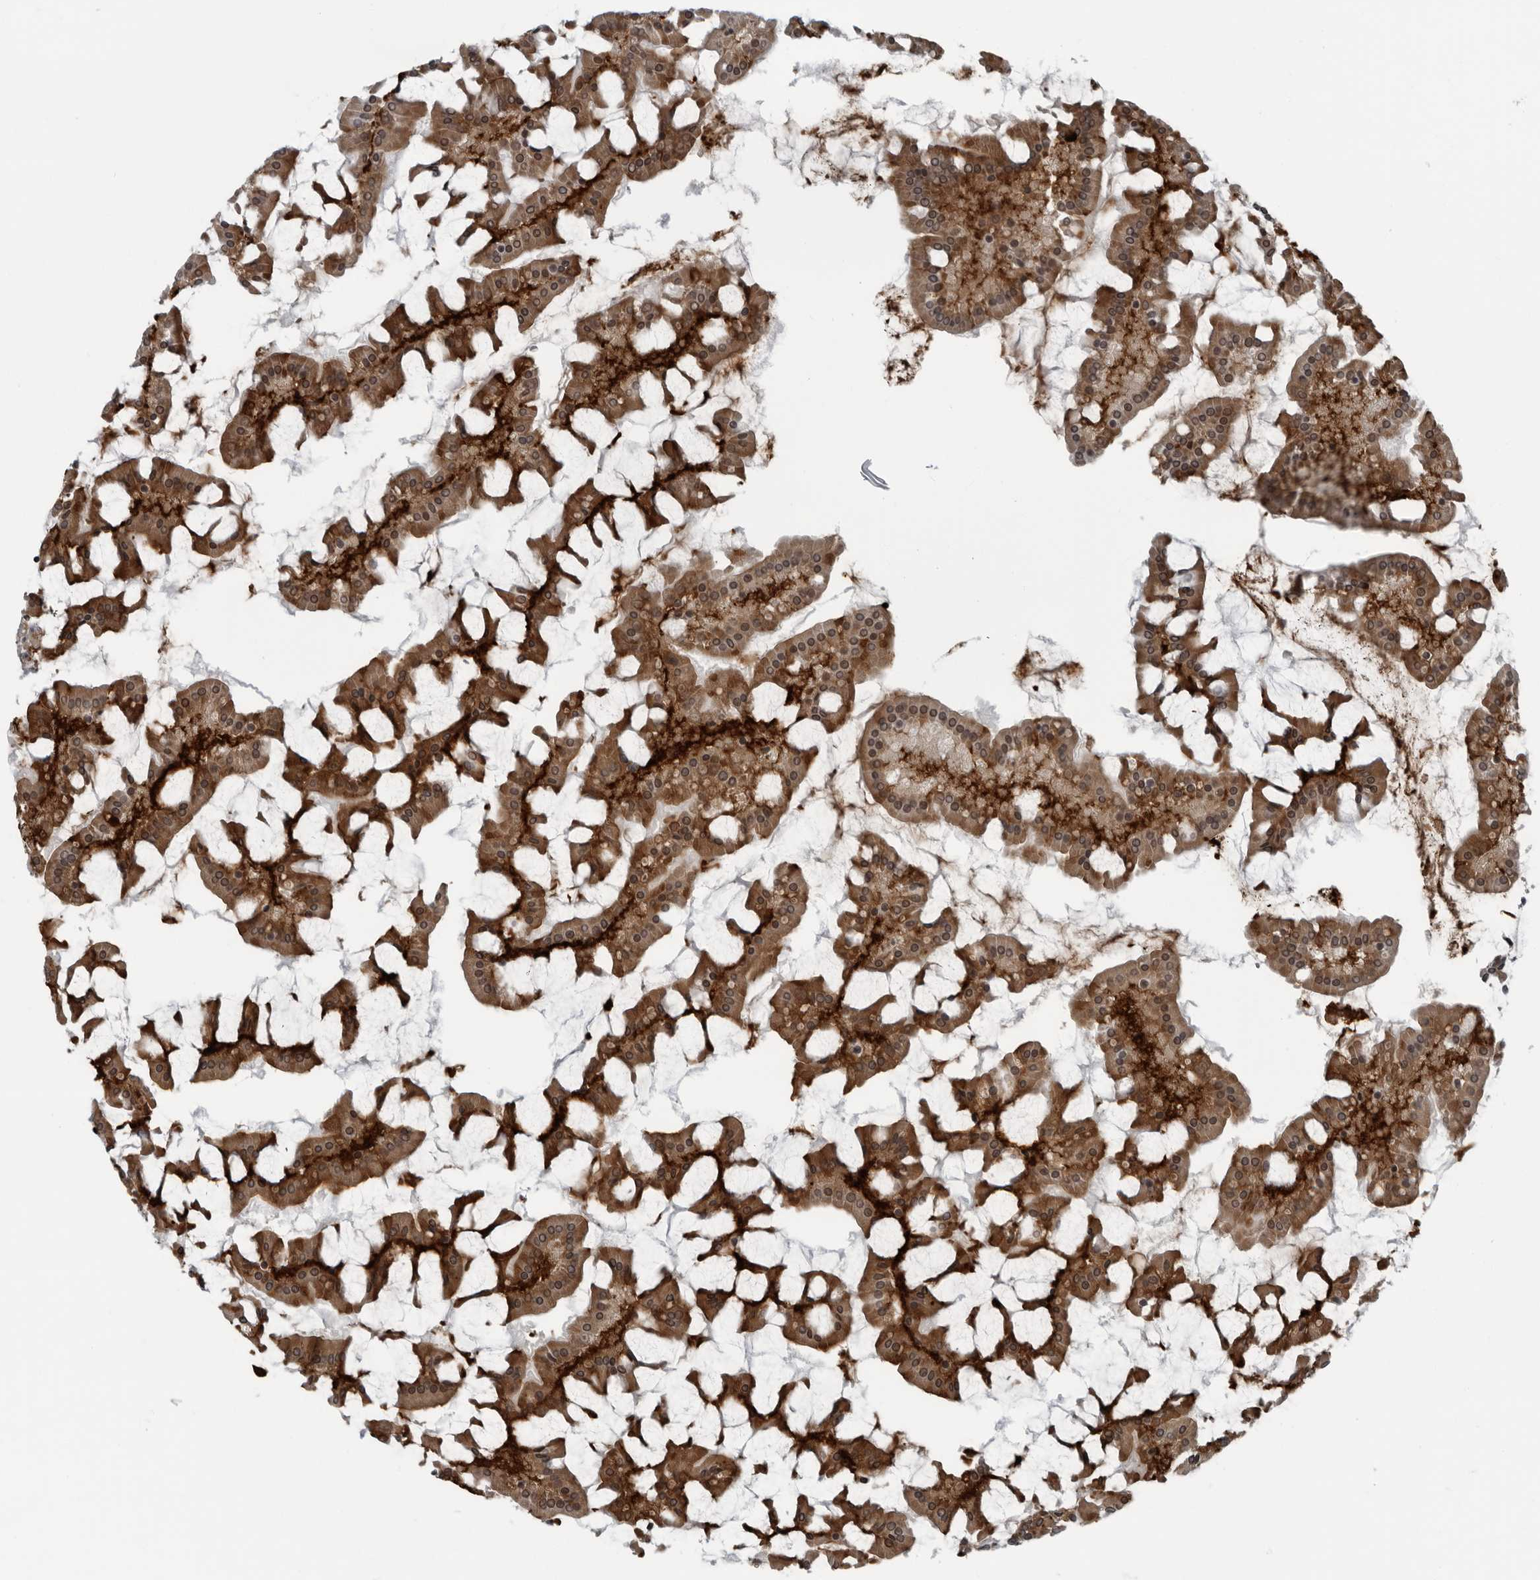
{"staining": {"intensity": "strong", "quantity": ">75%", "location": "cytoplasmic/membranous"}, "tissue": "small intestine", "cell_type": "Glandular cells", "image_type": "normal", "snomed": [{"axis": "morphology", "description": "Normal tissue, NOS"}, {"axis": "topography", "description": "Small intestine"}], "caption": "This micrograph exhibits benign small intestine stained with immunohistochemistry to label a protein in brown. The cytoplasmic/membranous of glandular cells show strong positivity for the protein. Nuclei are counter-stained blue.", "gene": "FAM102B", "patient": {"sex": "male", "age": 41}}